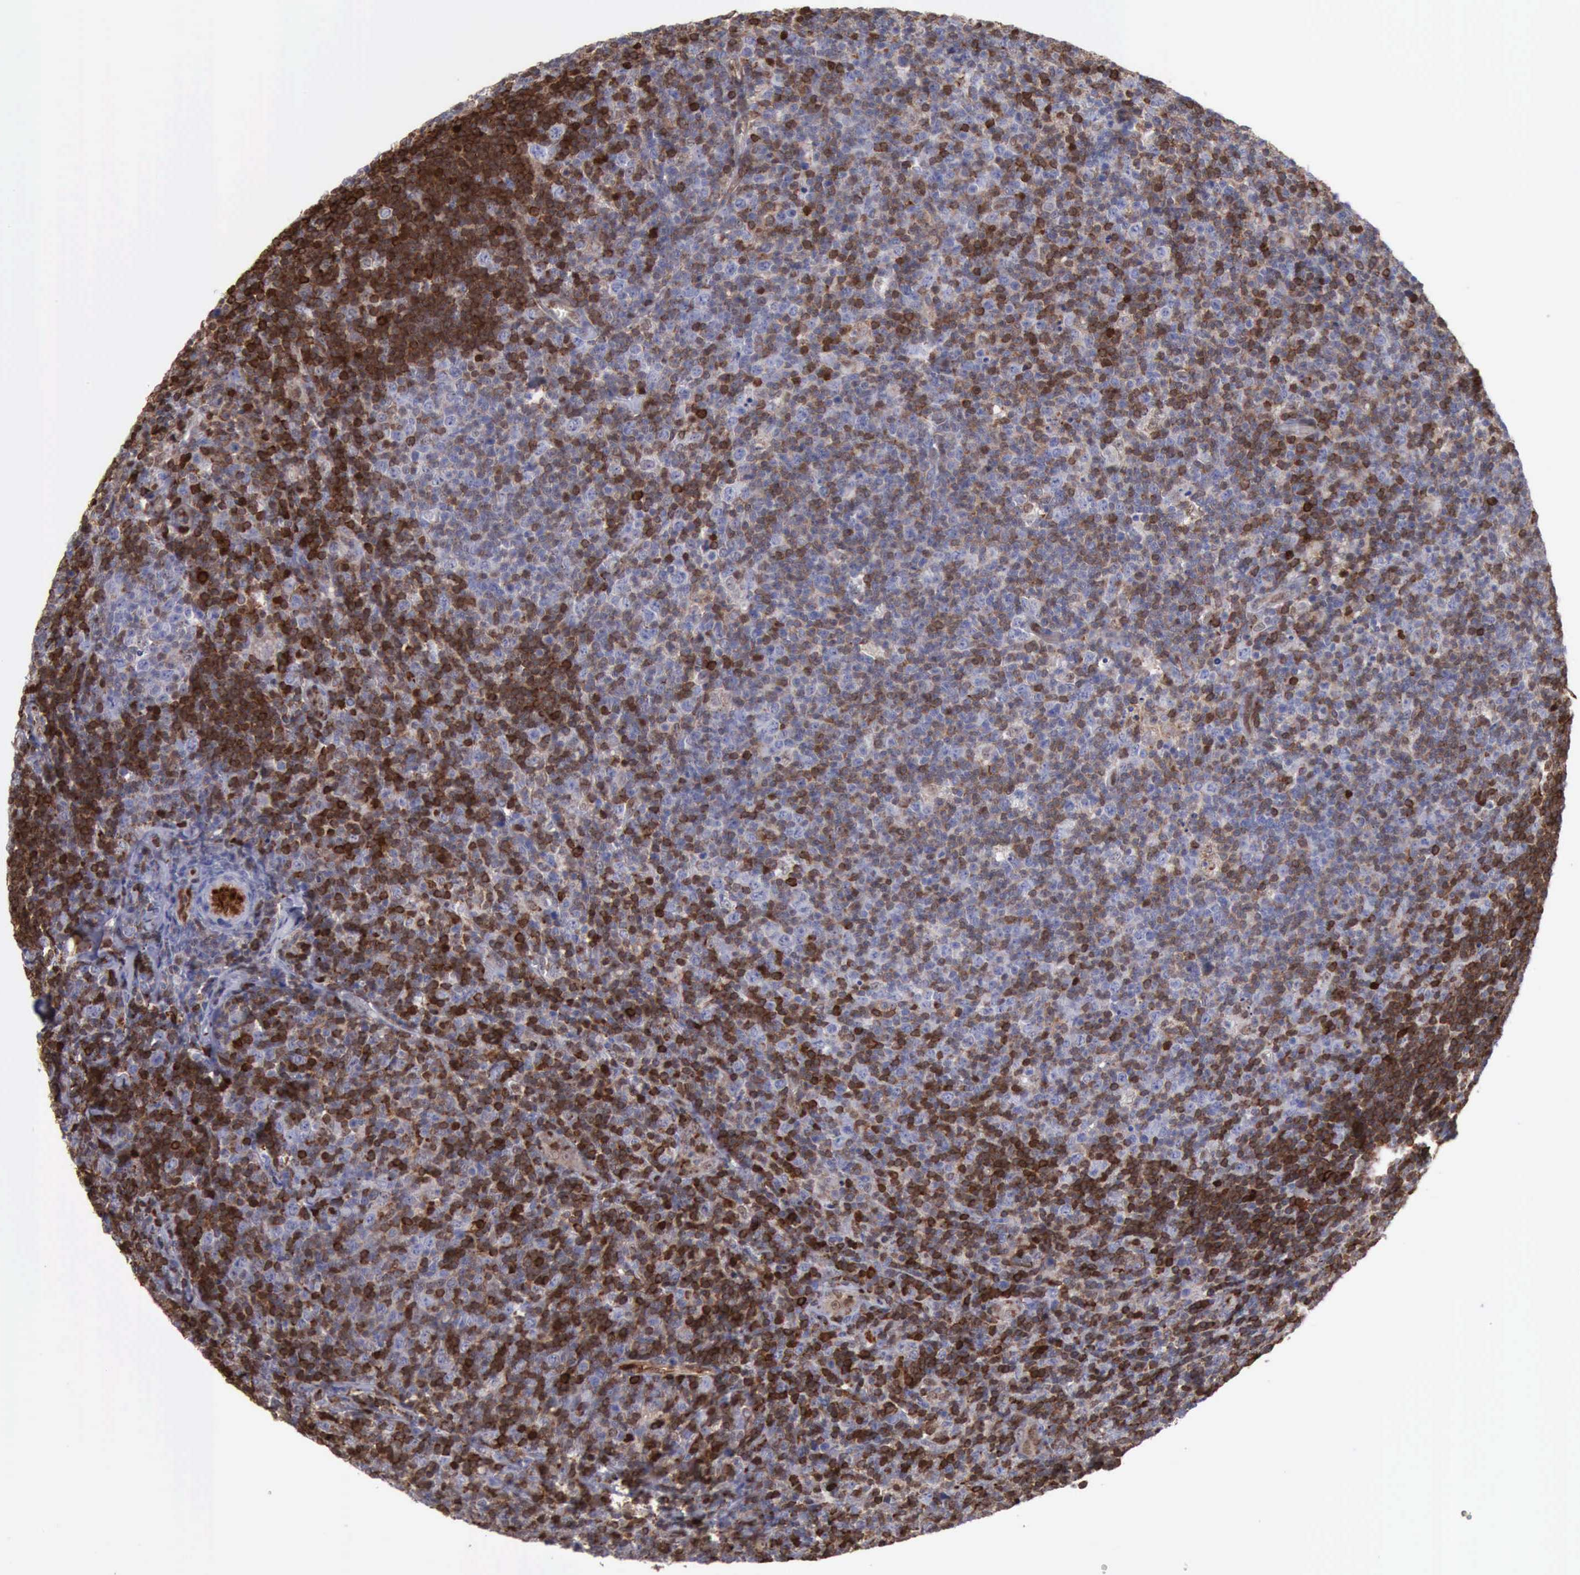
{"staining": {"intensity": "strong", "quantity": "25%-75%", "location": "cytoplasmic/membranous,nuclear"}, "tissue": "lymphoma", "cell_type": "Tumor cells", "image_type": "cancer", "snomed": [{"axis": "morphology", "description": "Malignant lymphoma, non-Hodgkin's type, Low grade"}, {"axis": "topography", "description": "Lymph node"}], "caption": "Lymphoma stained for a protein (brown) displays strong cytoplasmic/membranous and nuclear positive expression in approximately 25%-75% of tumor cells.", "gene": "PDCD4", "patient": {"sex": "male", "age": 74}}